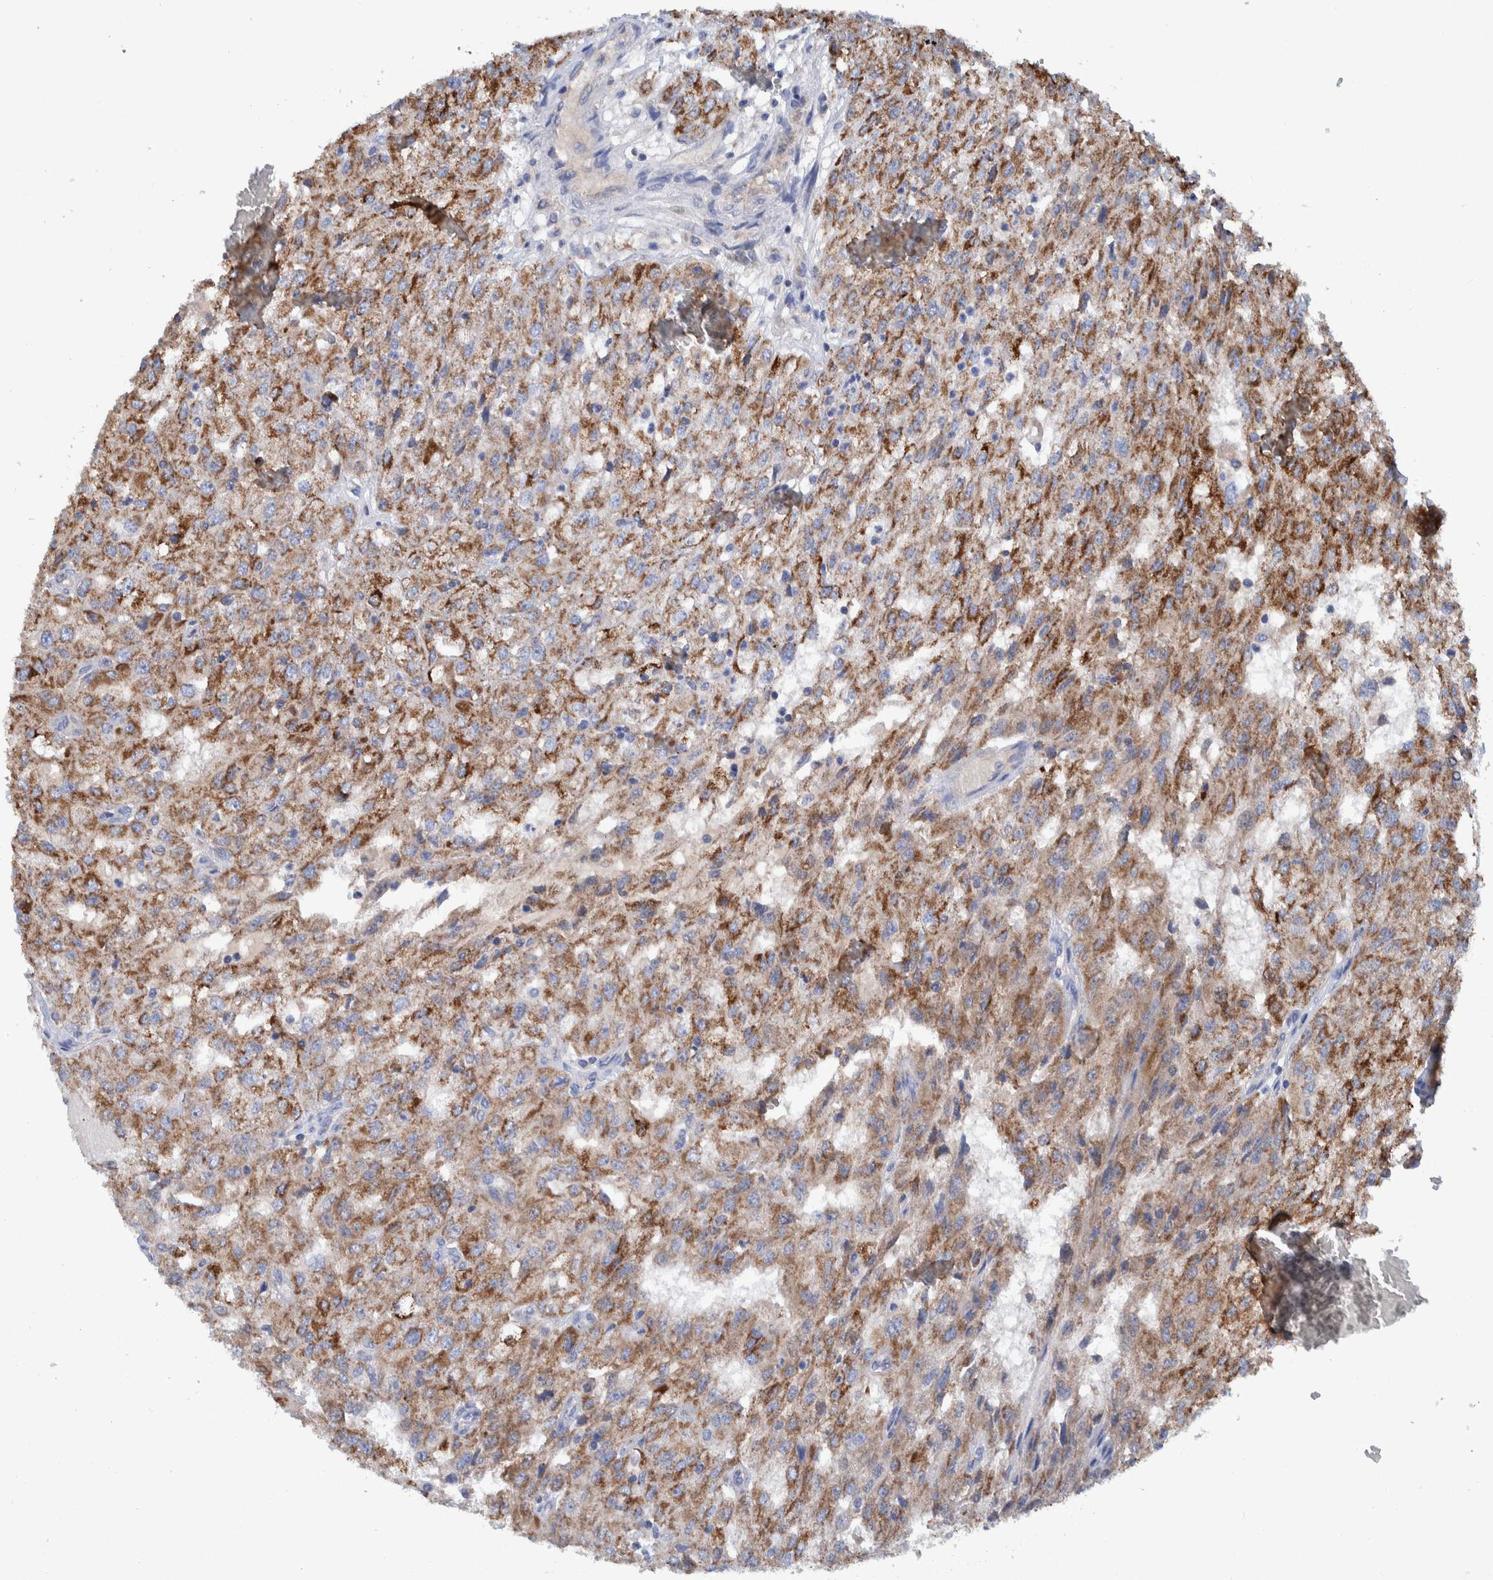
{"staining": {"intensity": "moderate", "quantity": ">75%", "location": "cytoplasmic/membranous"}, "tissue": "renal cancer", "cell_type": "Tumor cells", "image_type": "cancer", "snomed": [{"axis": "morphology", "description": "Adenocarcinoma, NOS"}, {"axis": "topography", "description": "Kidney"}], "caption": "Immunohistochemistry (IHC) (DAB (3,3'-diaminobenzidine)) staining of renal cancer (adenocarcinoma) reveals moderate cytoplasmic/membranous protein expression in approximately >75% of tumor cells.", "gene": "DECR1", "patient": {"sex": "female", "age": 54}}